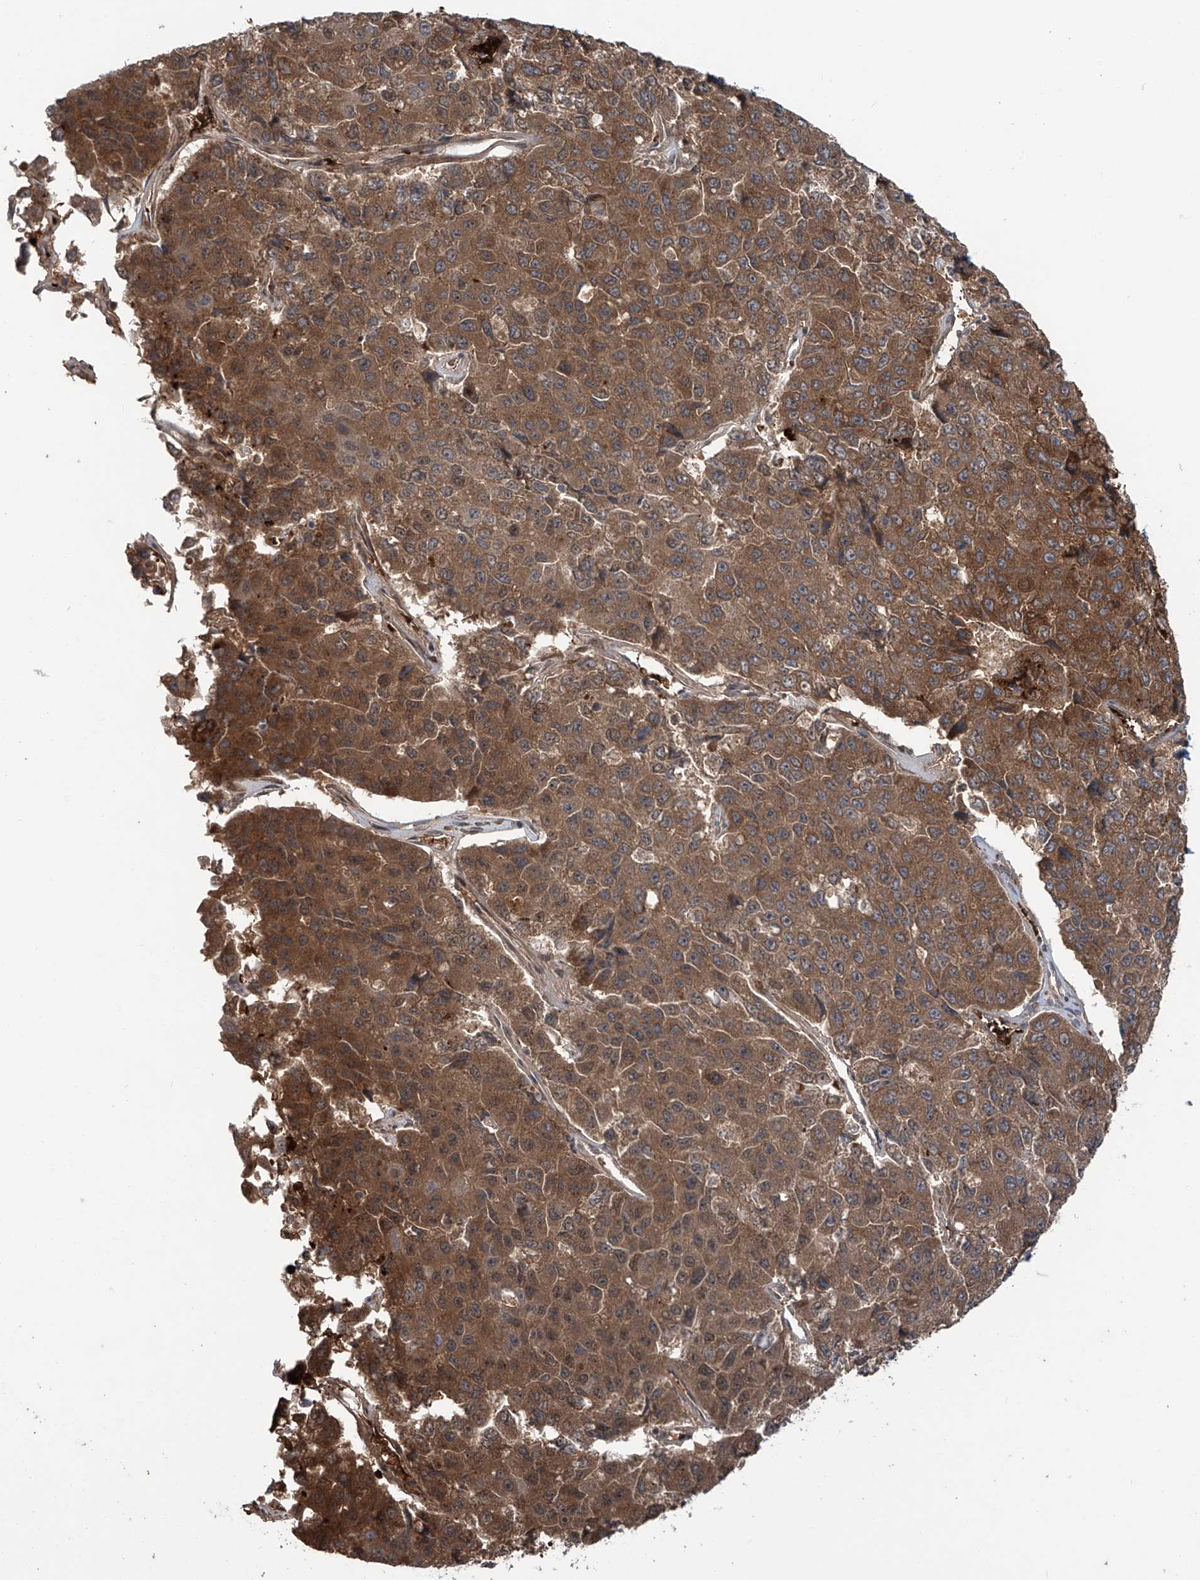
{"staining": {"intensity": "moderate", "quantity": ">75%", "location": "cytoplasmic/membranous"}, "tissue": "pancreatic cancer", "cell_type": "Tumor cells", "image_type": "cancer", "snomed": [{"axis": "morphology", "description": "Adenocarcinoma, NOS"}, {"axis": "topography", "description": "Pancreas"}], "caption": "The micrograph demonstrates immunohistochemical staining of pancreatic adenocarcinoma. There is moderate cytoplasmic/membranous expression is appreciated in approximately >75% of tumor cells. Using DAB (3,3'-diaminobenzidine) (brown) and hematoxylin (blue) stains, captured at high magnification using brightfield microscopy.", "gene": "ZDHHC9", "patient": {"sex": "male", "age": 50}}